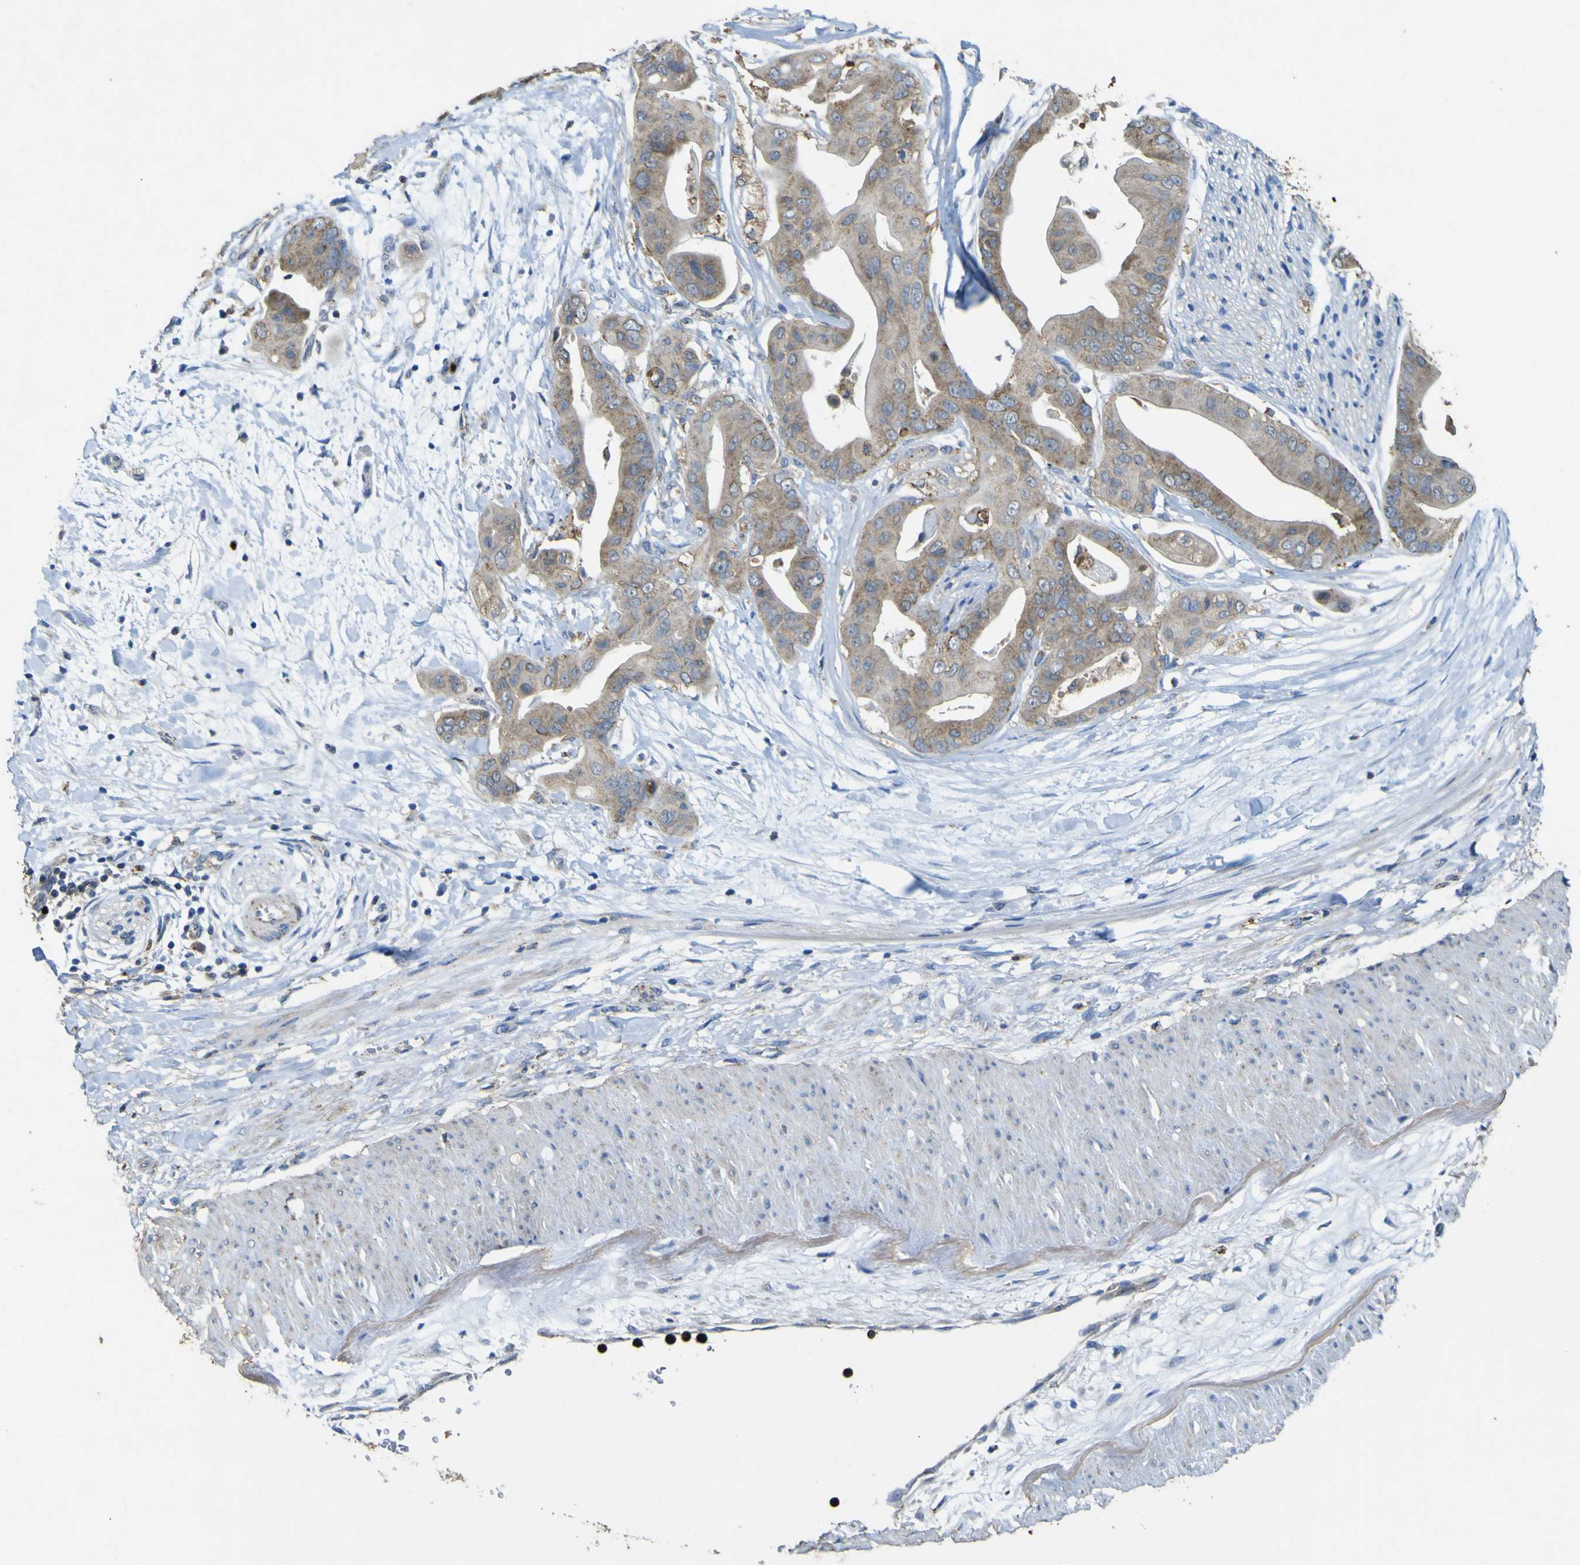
{"staining": {"intensity": "moderate", "quantity": ">75%", "location": "cytoplasmic/membranous"}, "tissue": "pancreatic cancer", "cell_type": "Tumor cells", "image_type": "cancer", "snomed": [{"axis": "morphology", "description": "Adenocarcinoma, NOS"}, {"axis": "topography", "description": "Pancreas"}], "caption": "Immunohistochemical staining of adenocarcinoma (pancreatic) reveals moderate cytoplasmic/membranous protein positivity in approximately >75% of tumor cells. The staining is performed using DAB brown chromogen to label protein expression. The nuclei are counter-stained blue using hematoxylin.", "gene": "ACSL3", "patient": {"sex": "female", "age": 75}}